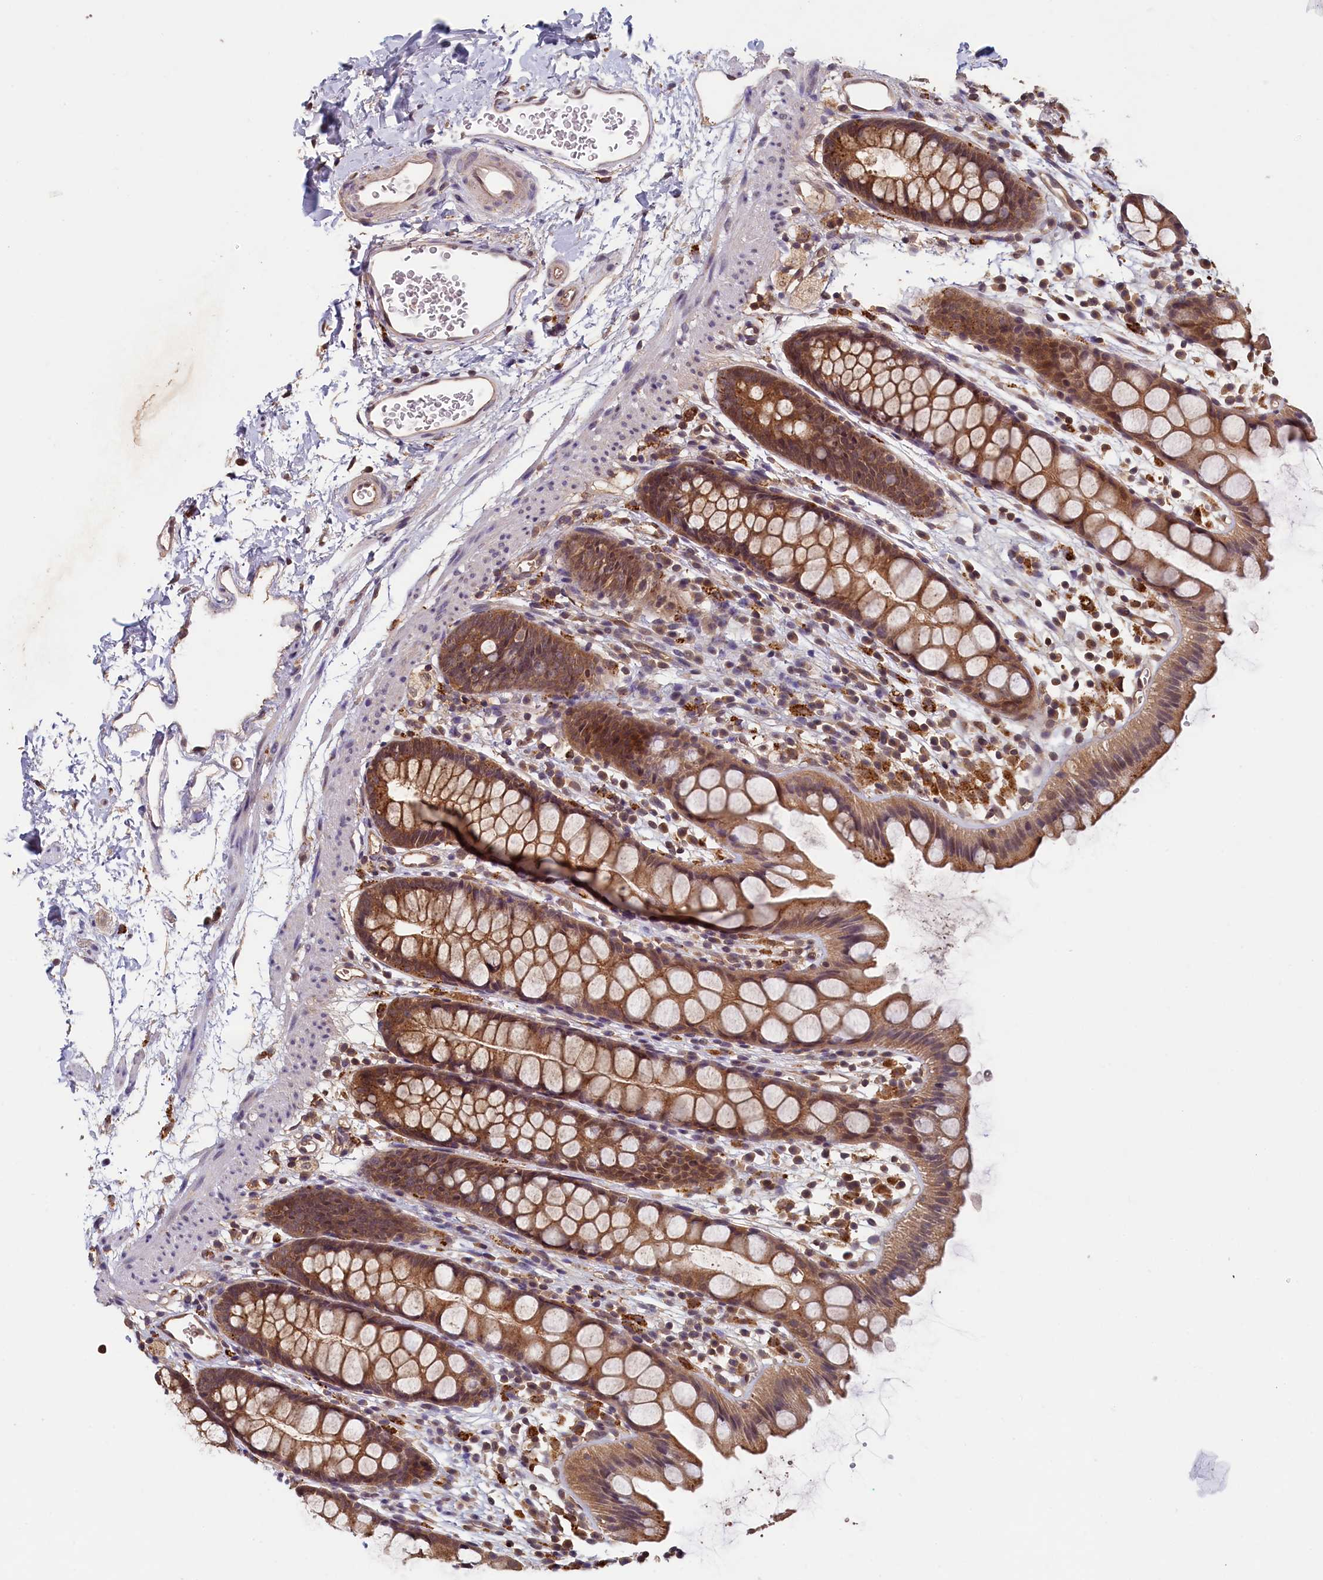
{"staining": {"intensity": "moderate", "quantity": ">75%", "location": "cytoplasmic/membranous"}, "tissue": "rectum", "cell_type": "Glandular cells", "image_type": "normal", "snomed": [{"axis": "morphology", "description": "Normal tissue, NOS"}, {"axis": "topography", "description": "Rectum"}], "caption": "Unremarkable rectum was stained to show a protein in brown. There is medium levels of moderate cytoplasmic/membranous positivity in approximately >75% of glandular cells. The staining is performed using DAB brown chromogen to label protein expression. The nuclei are counter-stained blue using hematoxylin.", "gene": "NUBP2", "patient": {"sex": "female", "age": 65}}